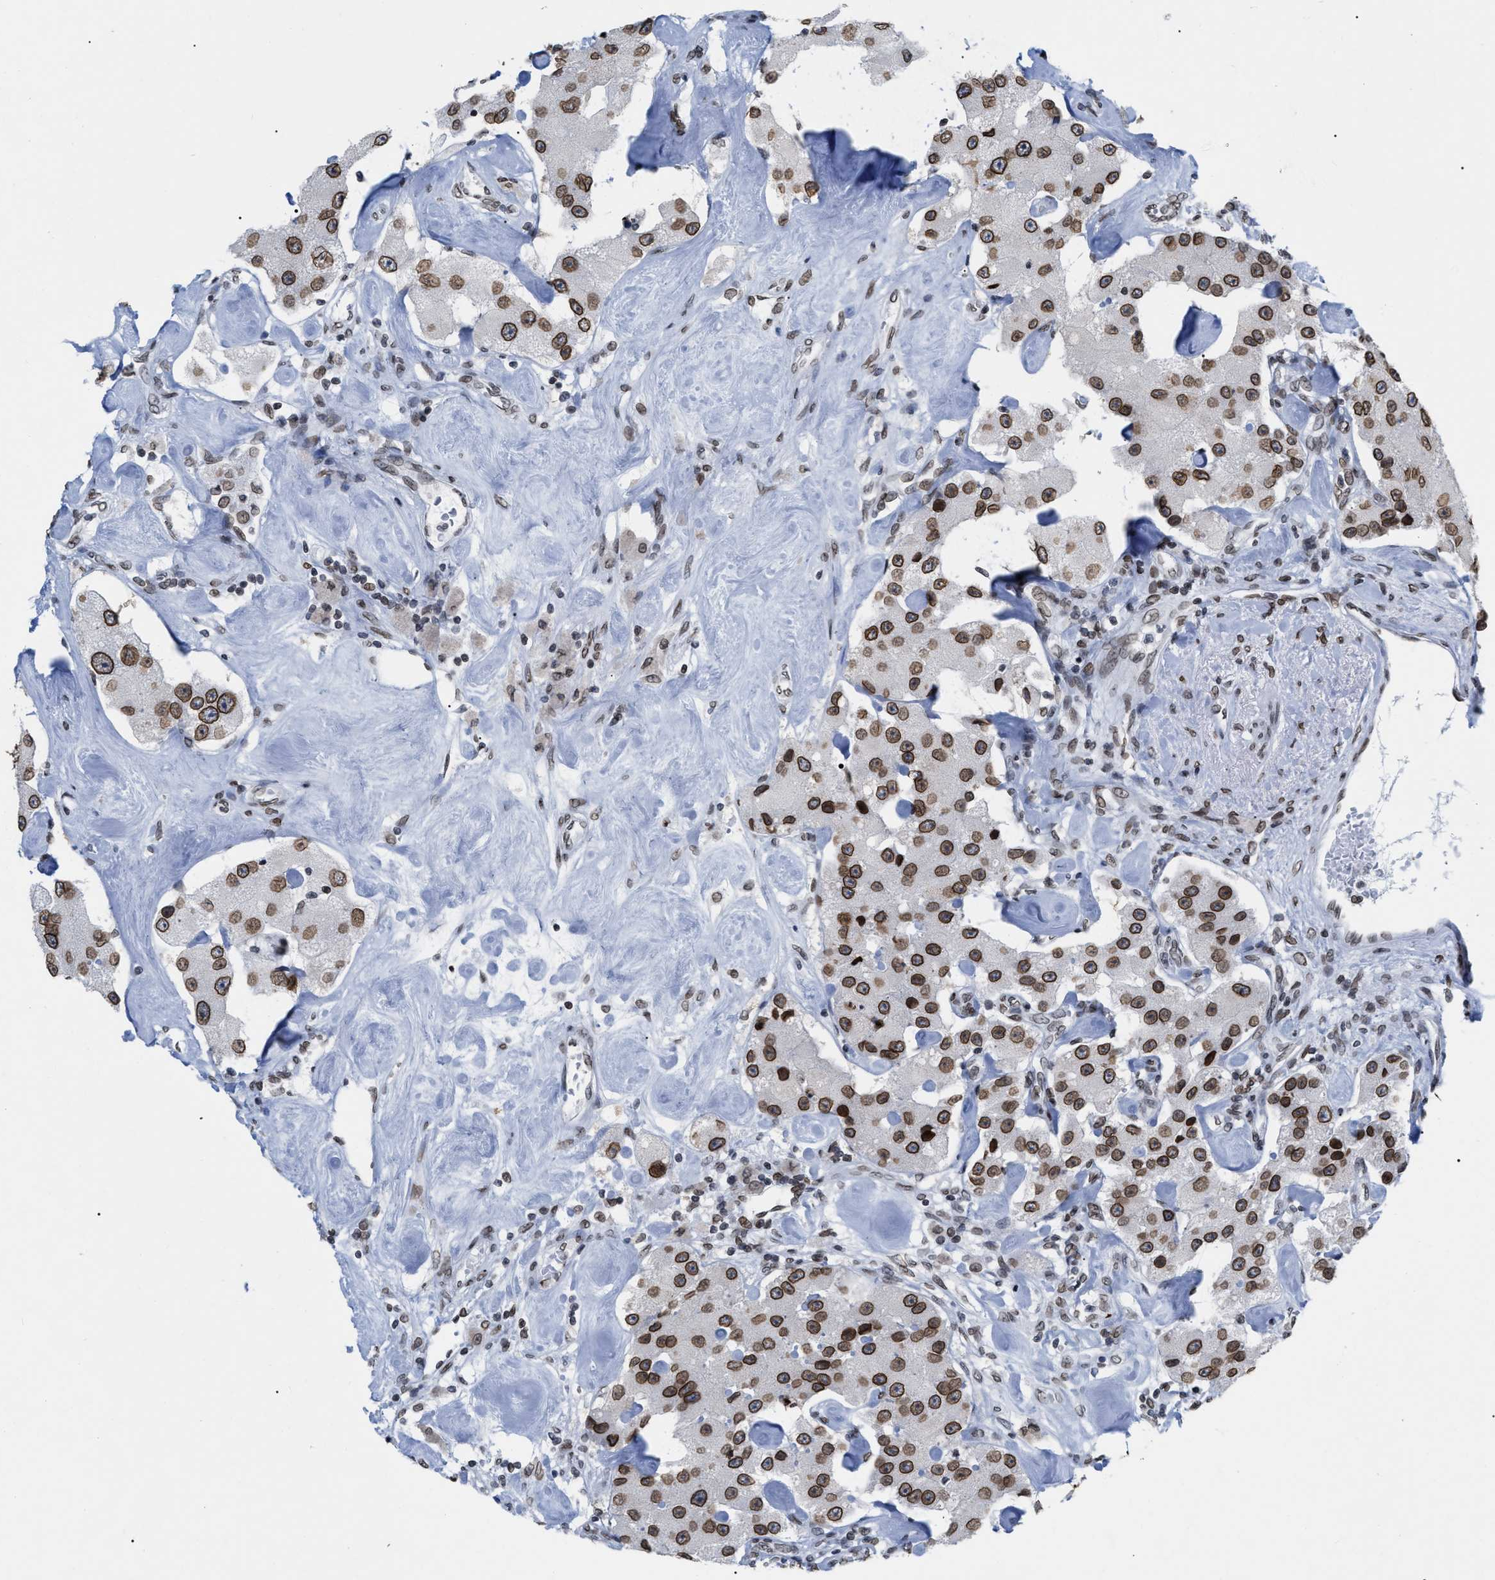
{"staining": {"intensity": "strong", "quantity": ">75%", "location": "cytoplasmic/membranous,nuclear"}, "tissue": "carcinoid", "cell_type": "Tumor cells", "image_type": "cancer", "snomed": [{"axis": "morphology", "description": "Carcinoid, malignant, NOS"}, {"axis": "topography", "description": "Pancreas"}], "caption": "Malignant carcinoid stained with a protein marker demonstrates strong staining in tumor cells.", "gene": "TPR", "patient": {"sex": "male", "age": 41}}